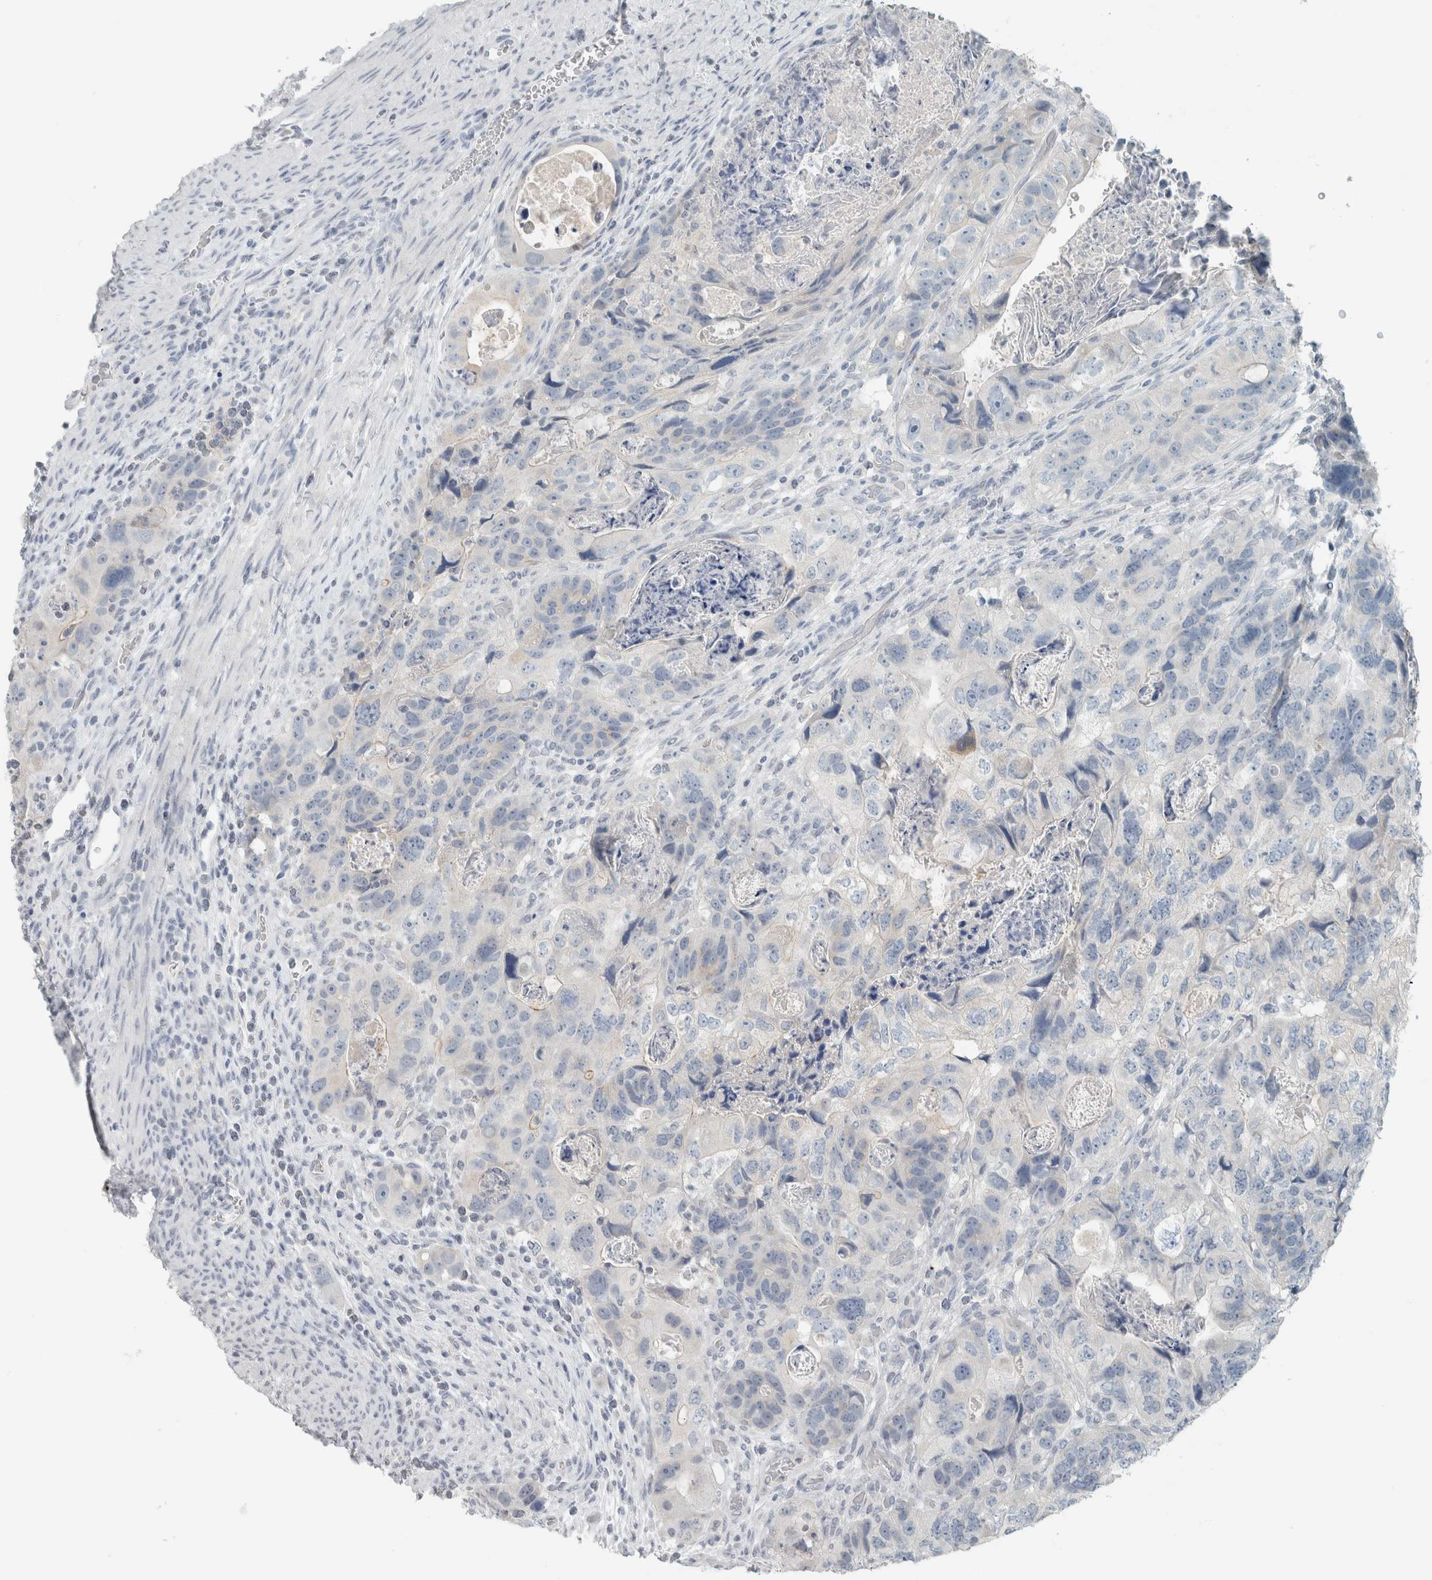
{"staining": {"intensity": "negative", "quantity": "none", "location": "none"}, "tissue": "colorectal cancer", "cell_type": "Tumor cells", "image_type": "cancer", "snomed": [{"axis": "morphology", "description": "Adenocarcinoma, NOS"}, {"axis": "topography", "description": "Rectum"}], "caption": "Immunohistochemistry micrograph of neoplastic tissue: human adenocarcinoma (colorectal) stained with DAB (3,3'-diaminobenzidine) shows no significant protein positivity in tumor cells. The staining is performed using DAB brown chromogen with nuclei counter-stained in using hematoxylin.", "gene": "TRIT1", "patient": {"sex": "male", "age": 59}}